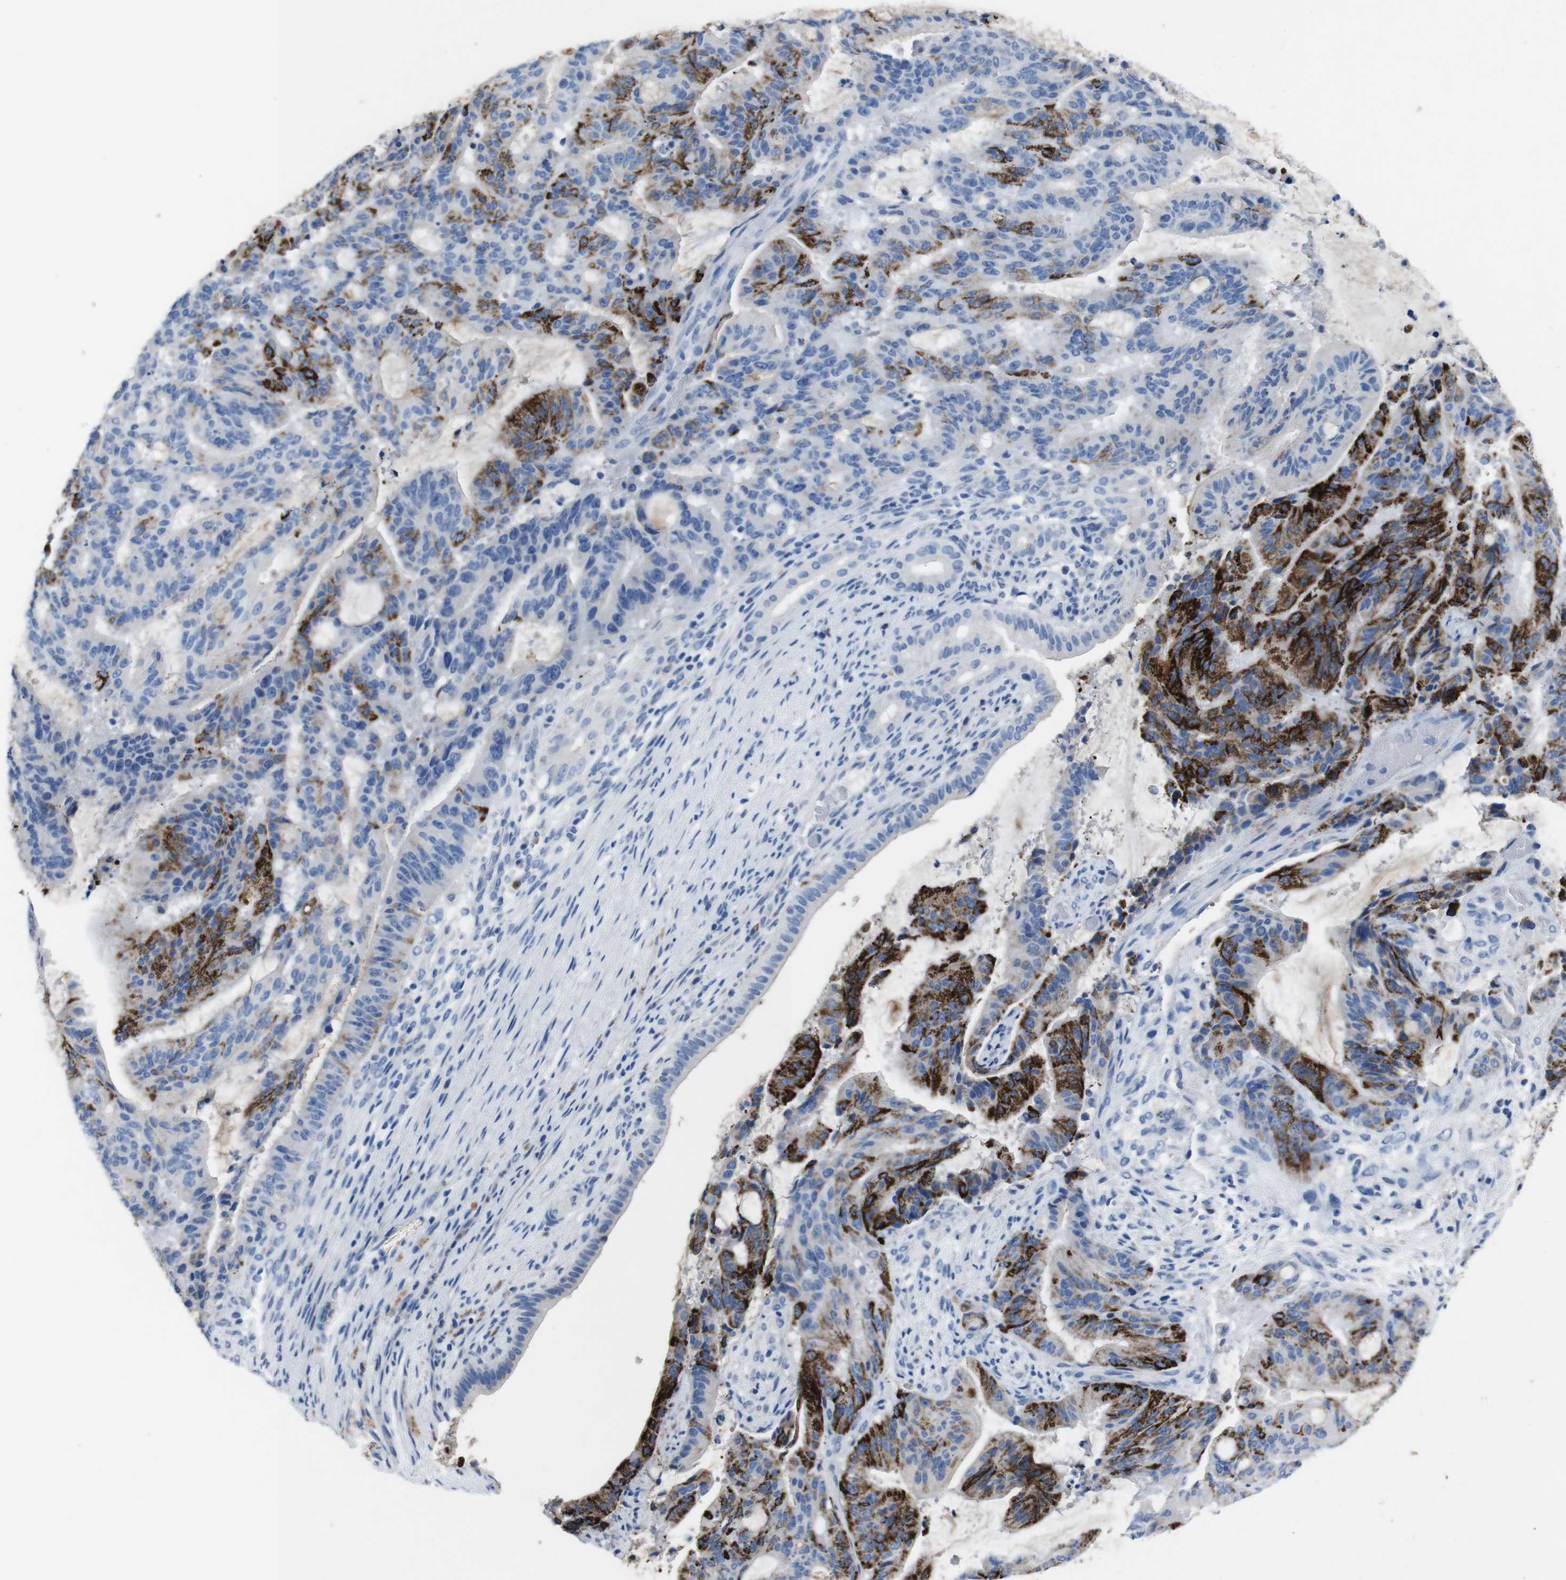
{"staining": {"intensity": "strong", "quantity": "25%-75%", "location": "cytoplasmic/membranous"}, "tissue": "liver cancer", "cell_type": "Tumor cells", "image_type": "cancer", "snomed": [{"axis": "morphology", "description": "Cholangiocarcinoma"}, {"axis": "topography", "description": "Liver"}], "caption": "Strong cytoplasmic/membranous positivity for a protein is present in about 25%-75% of tumor cells of liver cholangiocarcinoma using immunohistochemistry.", "gene": "GJB2", "patient": {"sex": "female", "age": 73}}